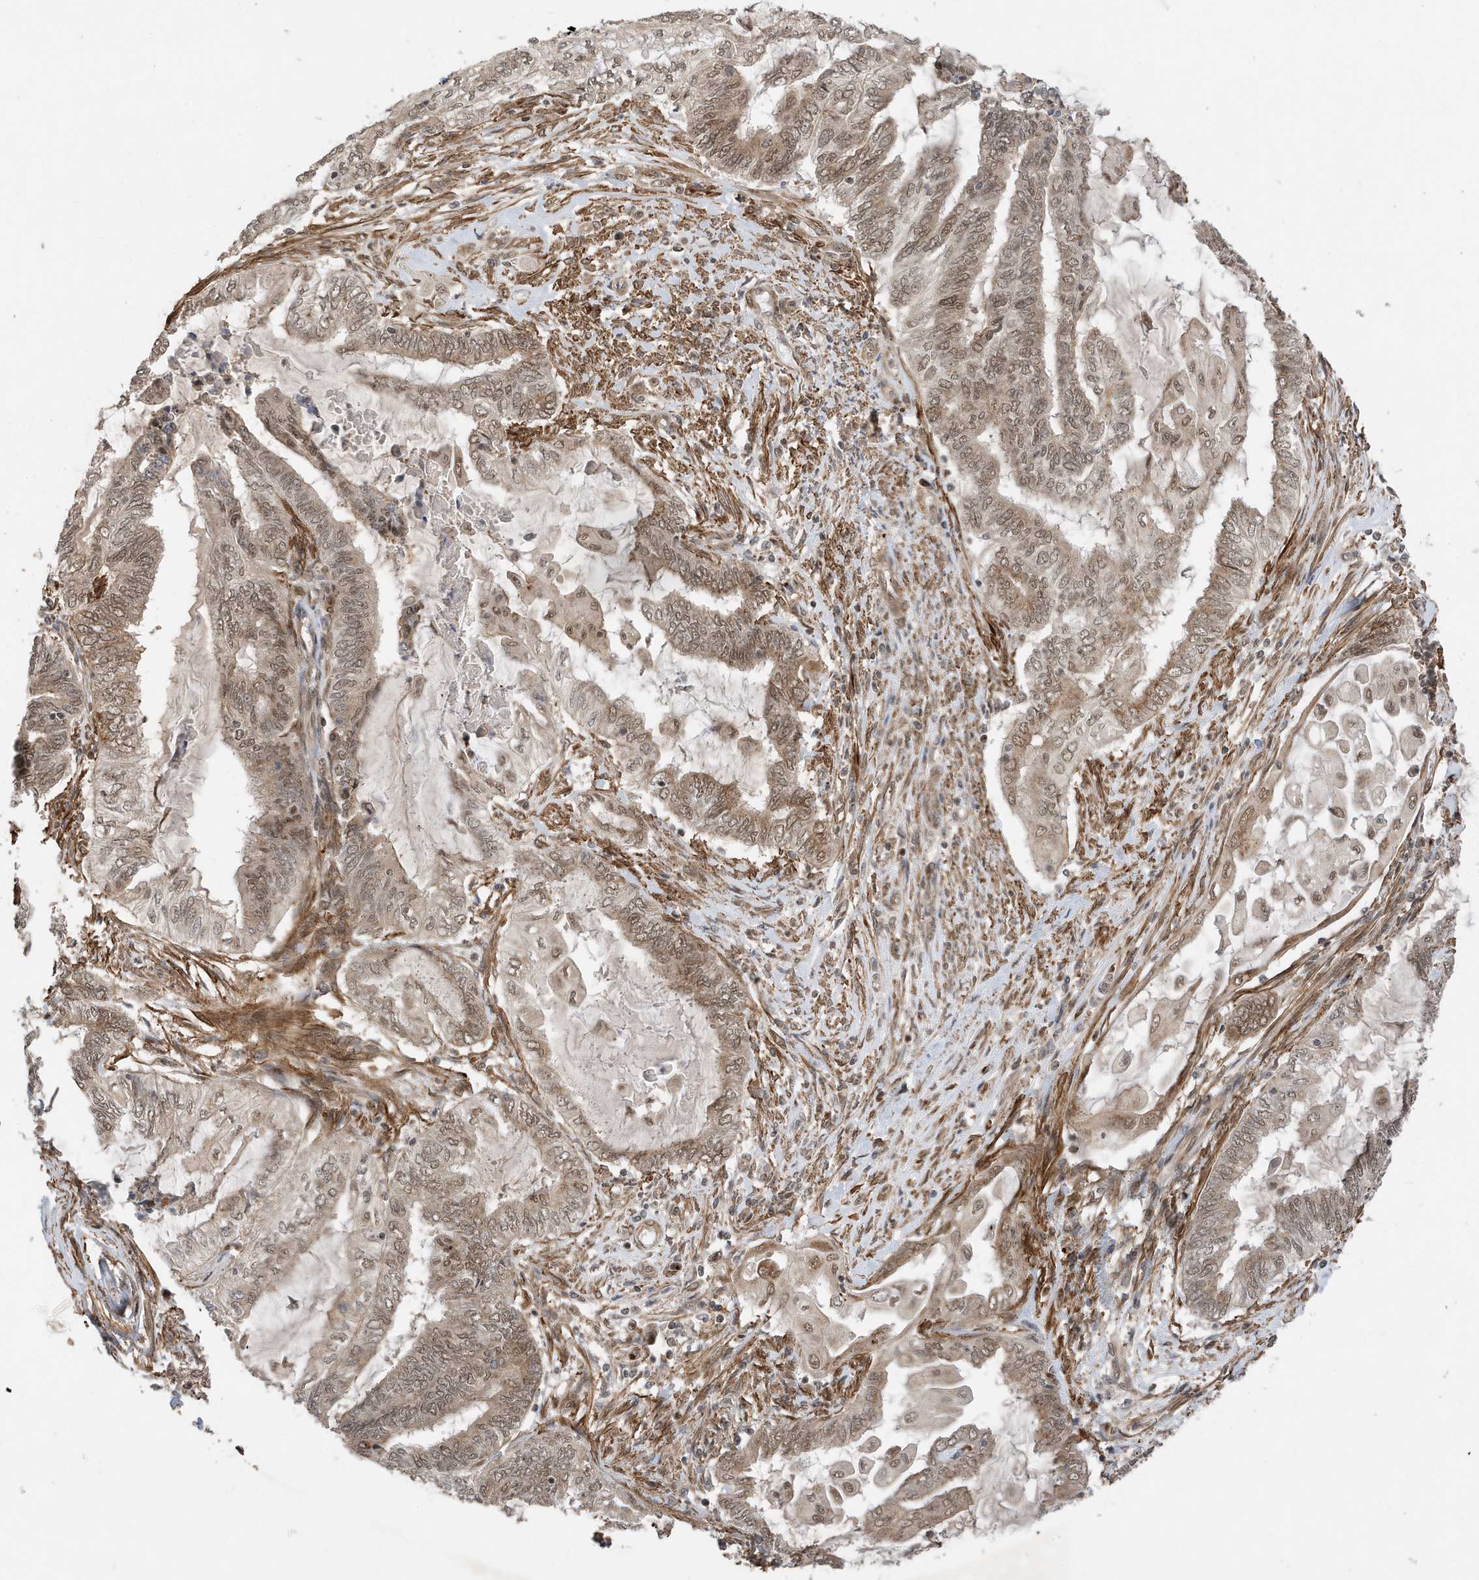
{"staining": {"intensity": "weak", "quantity": "25%-75%", "location": "cytoplasmic/membranous,nuclear"}, "tissue": "endometrial cancer", "cell_type": "Tumor cells", "image_type": "cancer", "snomed": [{"axis": "morphology", "description": "Adenocarcinoma, NOS"}, {"axis": "topography", "description": "Uterus"}, {"axis": "topography", "description": "Endometrium"}], "caption": "Endometrial adenocarcinoma stained for a protein displays weak cytoplasmic/membranous and nuclear positivity in tumor cells.", "gene": "MAST3", "patient": {"sex": "female", "age": 70}}